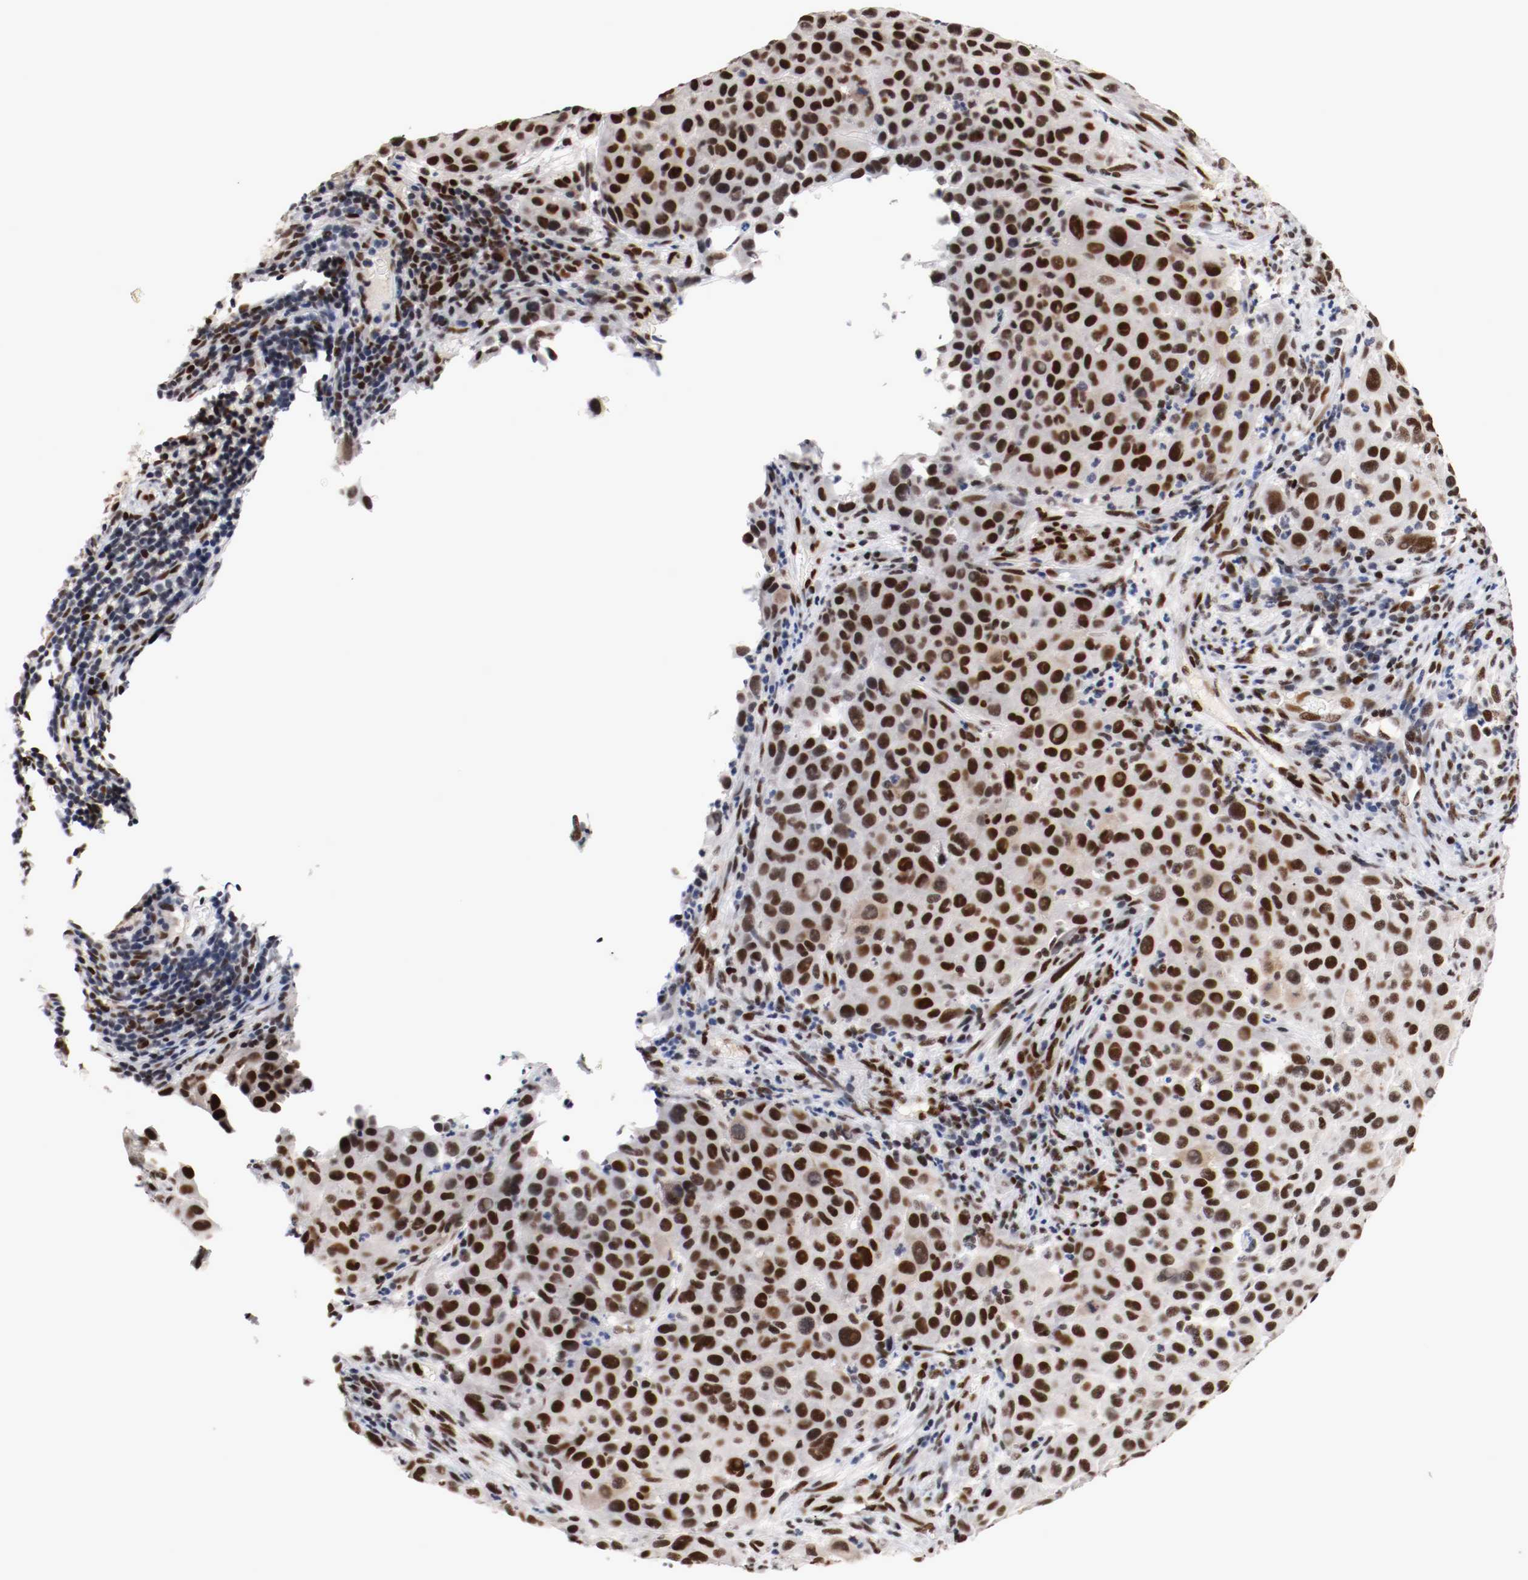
{"staining": {"intensity": "strong", "quantity": ">75%", "location": "nuclear"}, "tissue": "melanoma", "cell_type": "Tumor cells", "image_type": "cancer", "snomed": [{"axis": "morphology", "description": "Malignant melanoma, Metastatic site"}, {"axis": "topography", "description": "Lymph node"}], "caption": "Malignant melanoma (metastatic site) stained with DAB (3,3'-diaminobenzidine) immunohistochemistry (IHC) demonstrates high levels of strong nuclear staining in approximately >75% of tumor cells.", "gene": "MEF2D", "patient": {"sex": "male", "age": 61}}